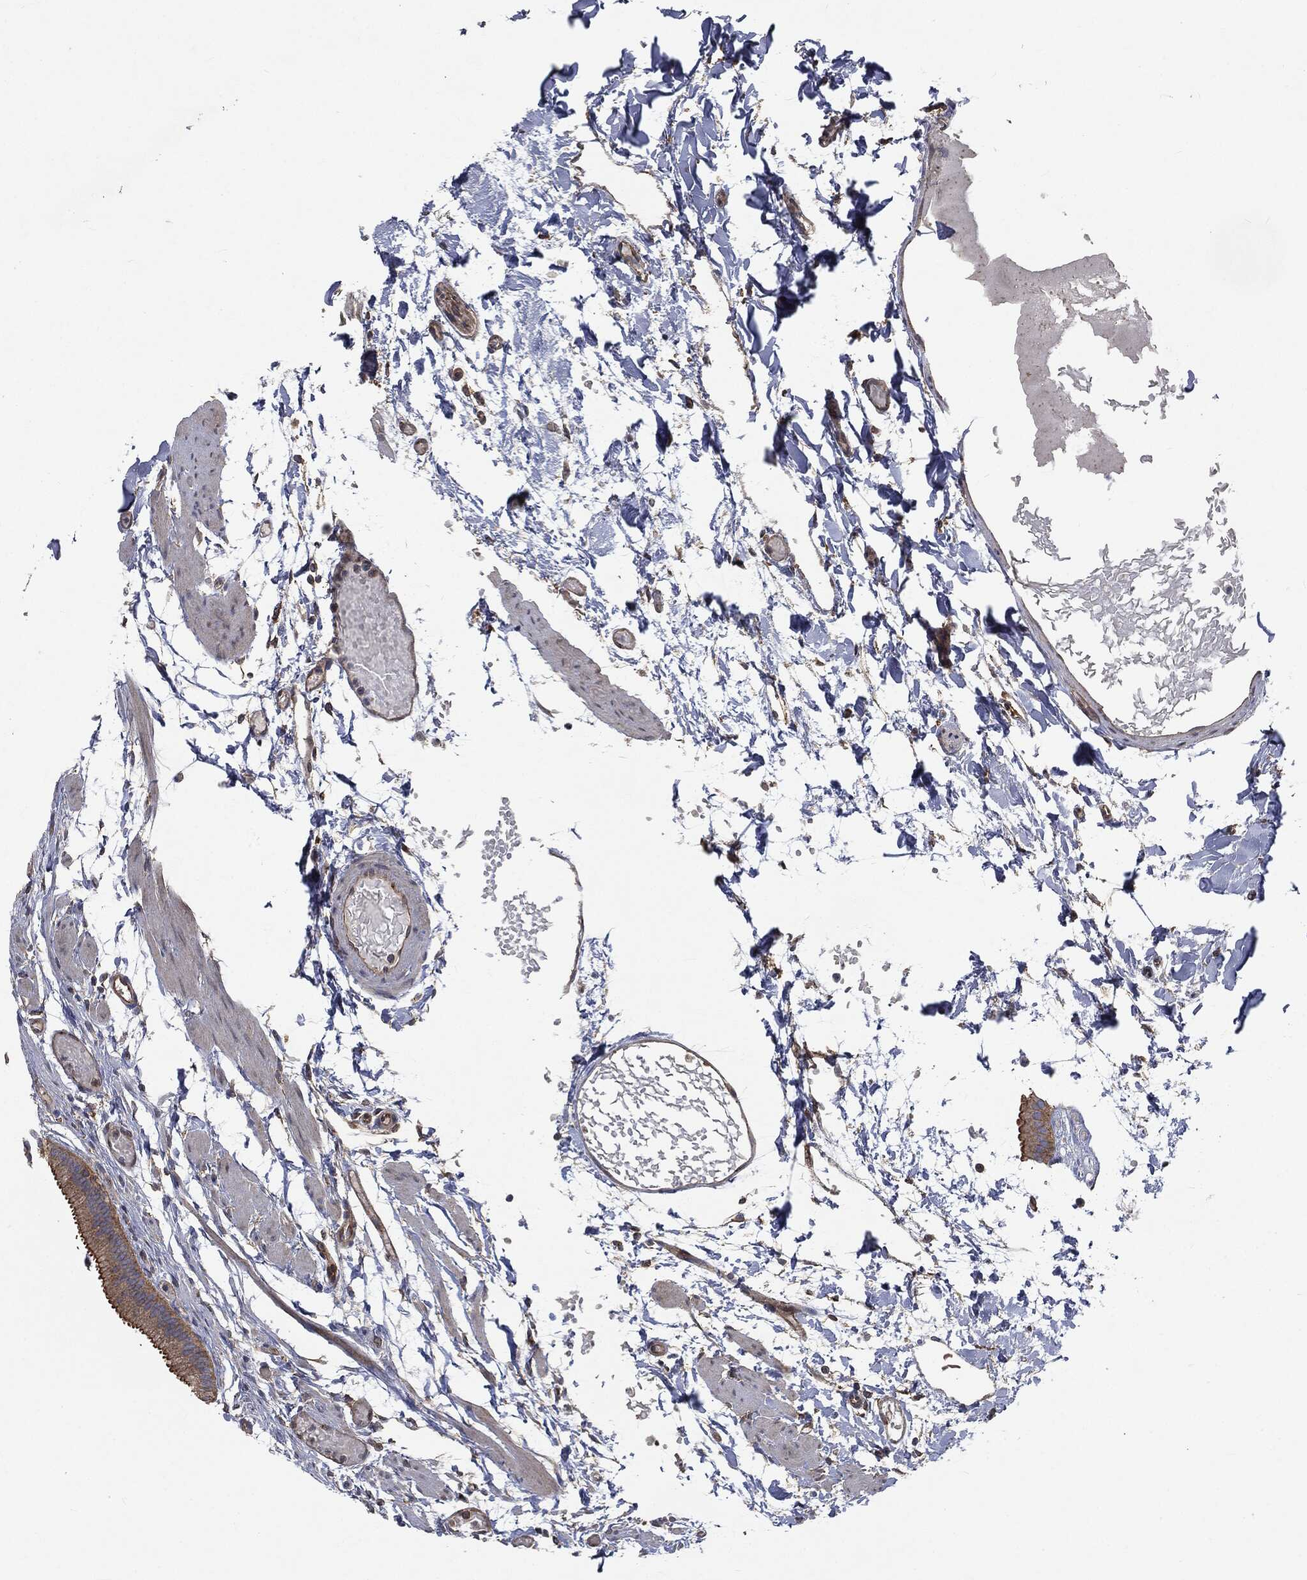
{"staining": {"intensity": "strong", "quantity": "25%-75%", "location": "cytoplasmic/membranous"}, "tissue": "gallbladder", "cell_type": "Glandular cells", "image_type": "normal", "snomed": [{"axis": "morphology", "description": "Normal tissue, NOS"}, {"axis": "topography", "description": "Gallbladder"}, {"axis": "topography", "description": "Peripheral nerve tissue"}], "caption": "This image displays unremarkable gallbladder stained with IHC to label a protein in brown. The cytoplasmic/membranous of glandular cells show strong positivity for the protein. Nuclei are counter-stained blue.", "gene": "EPS15L1", "patient": {"sex": "female", "age": 45}}